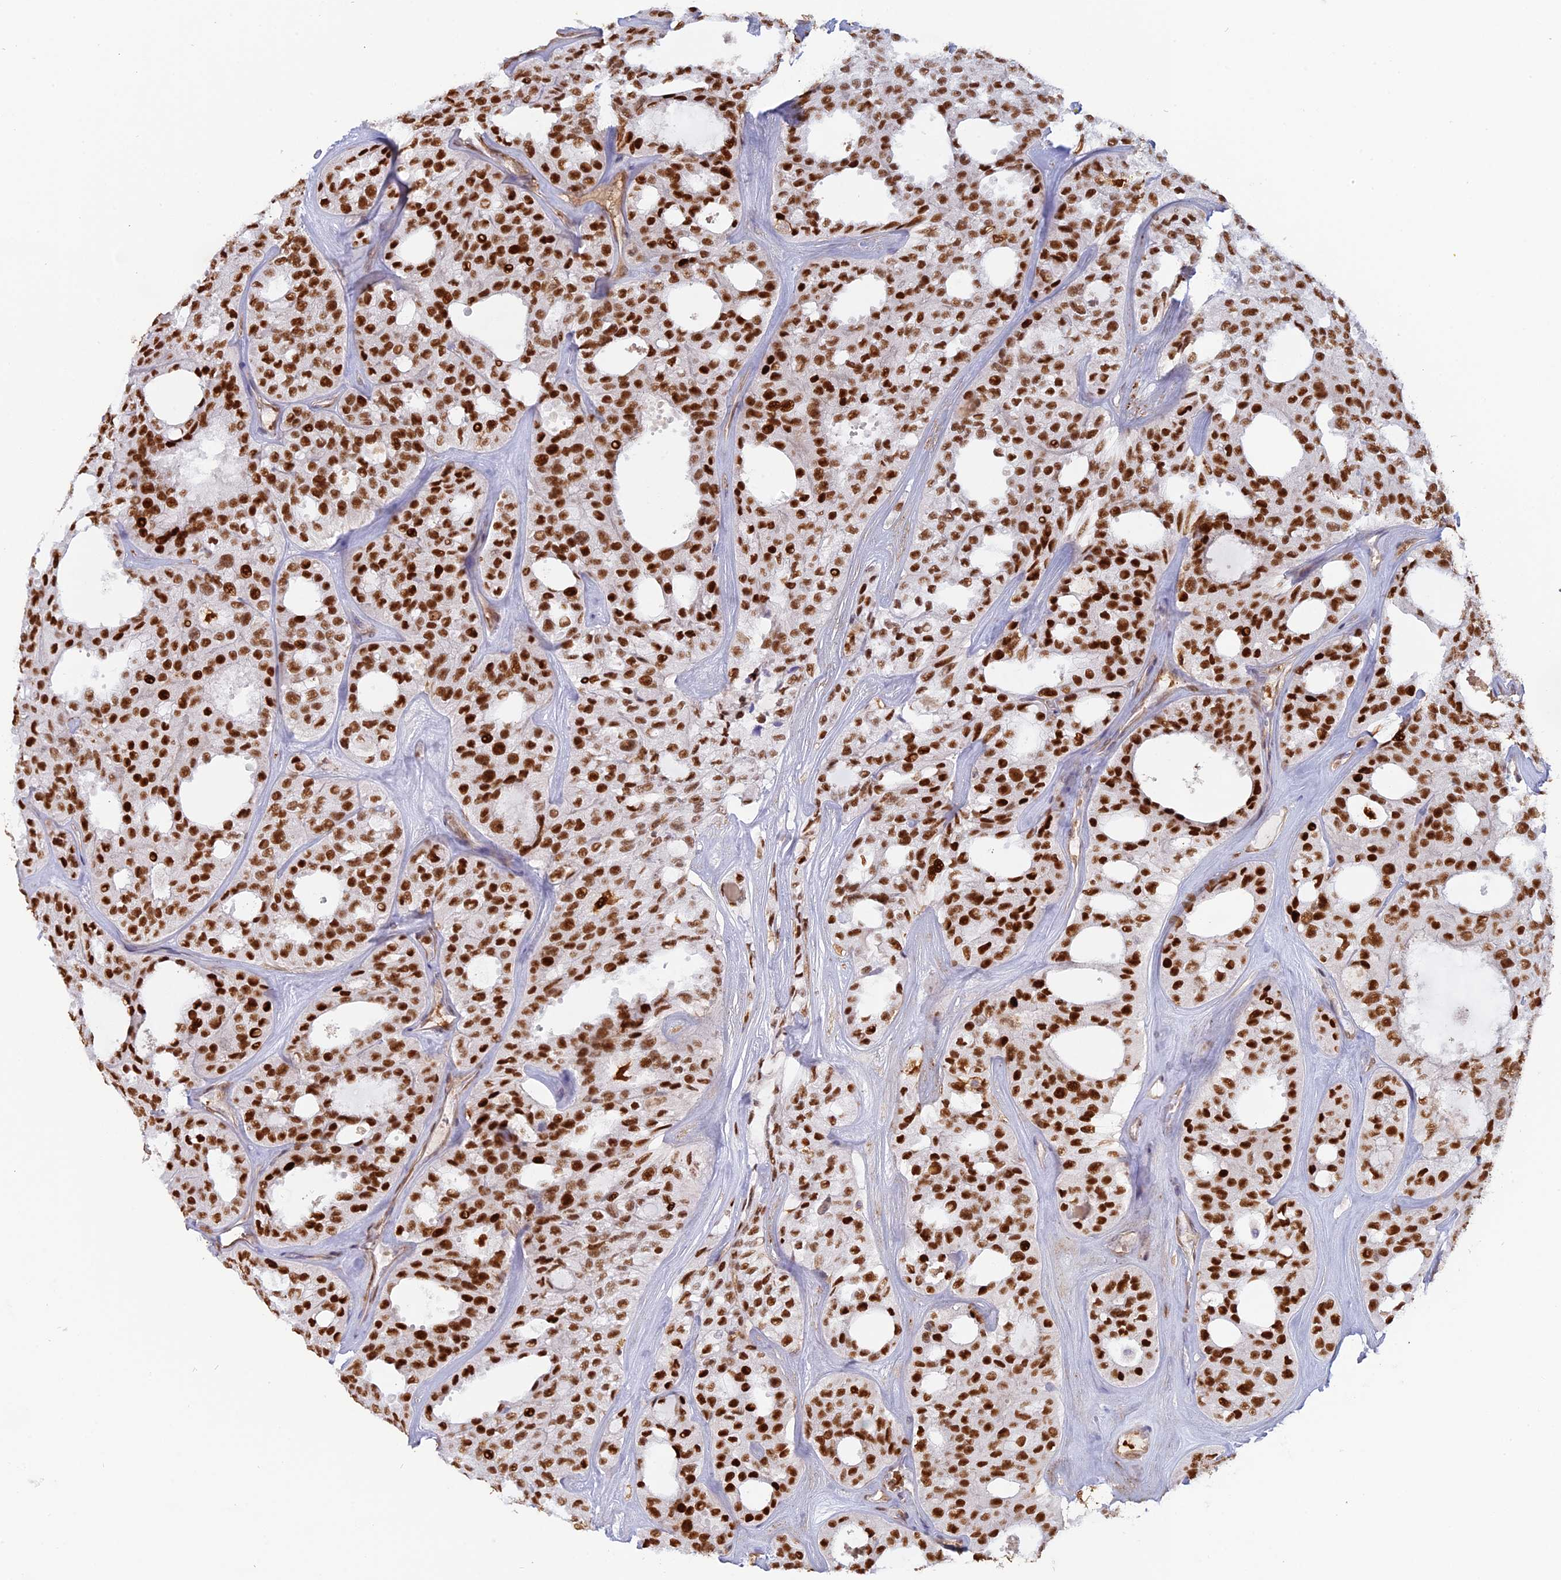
{"staining": {"intensity": "strong", "quantity": ">75%", "location": "nuclear"}, "tissue": "thyroid cancer", "cell_type": "Tumor cells", "image_type": "cancer", "snomed": [{"axis": "morphology", "description": "Follicular adenoma carcinoma, NOS"}, {"axis": "topography", "description": "Thyroid gland"}], "caption": "Immunohistochemical staining of human thyroid cancer demonstrates high levels of strong nuclear protein positivity in approximately >75% of tumor cells.", "gene": "PGBD4", "patient": {"sex": "male", "age": 75}}